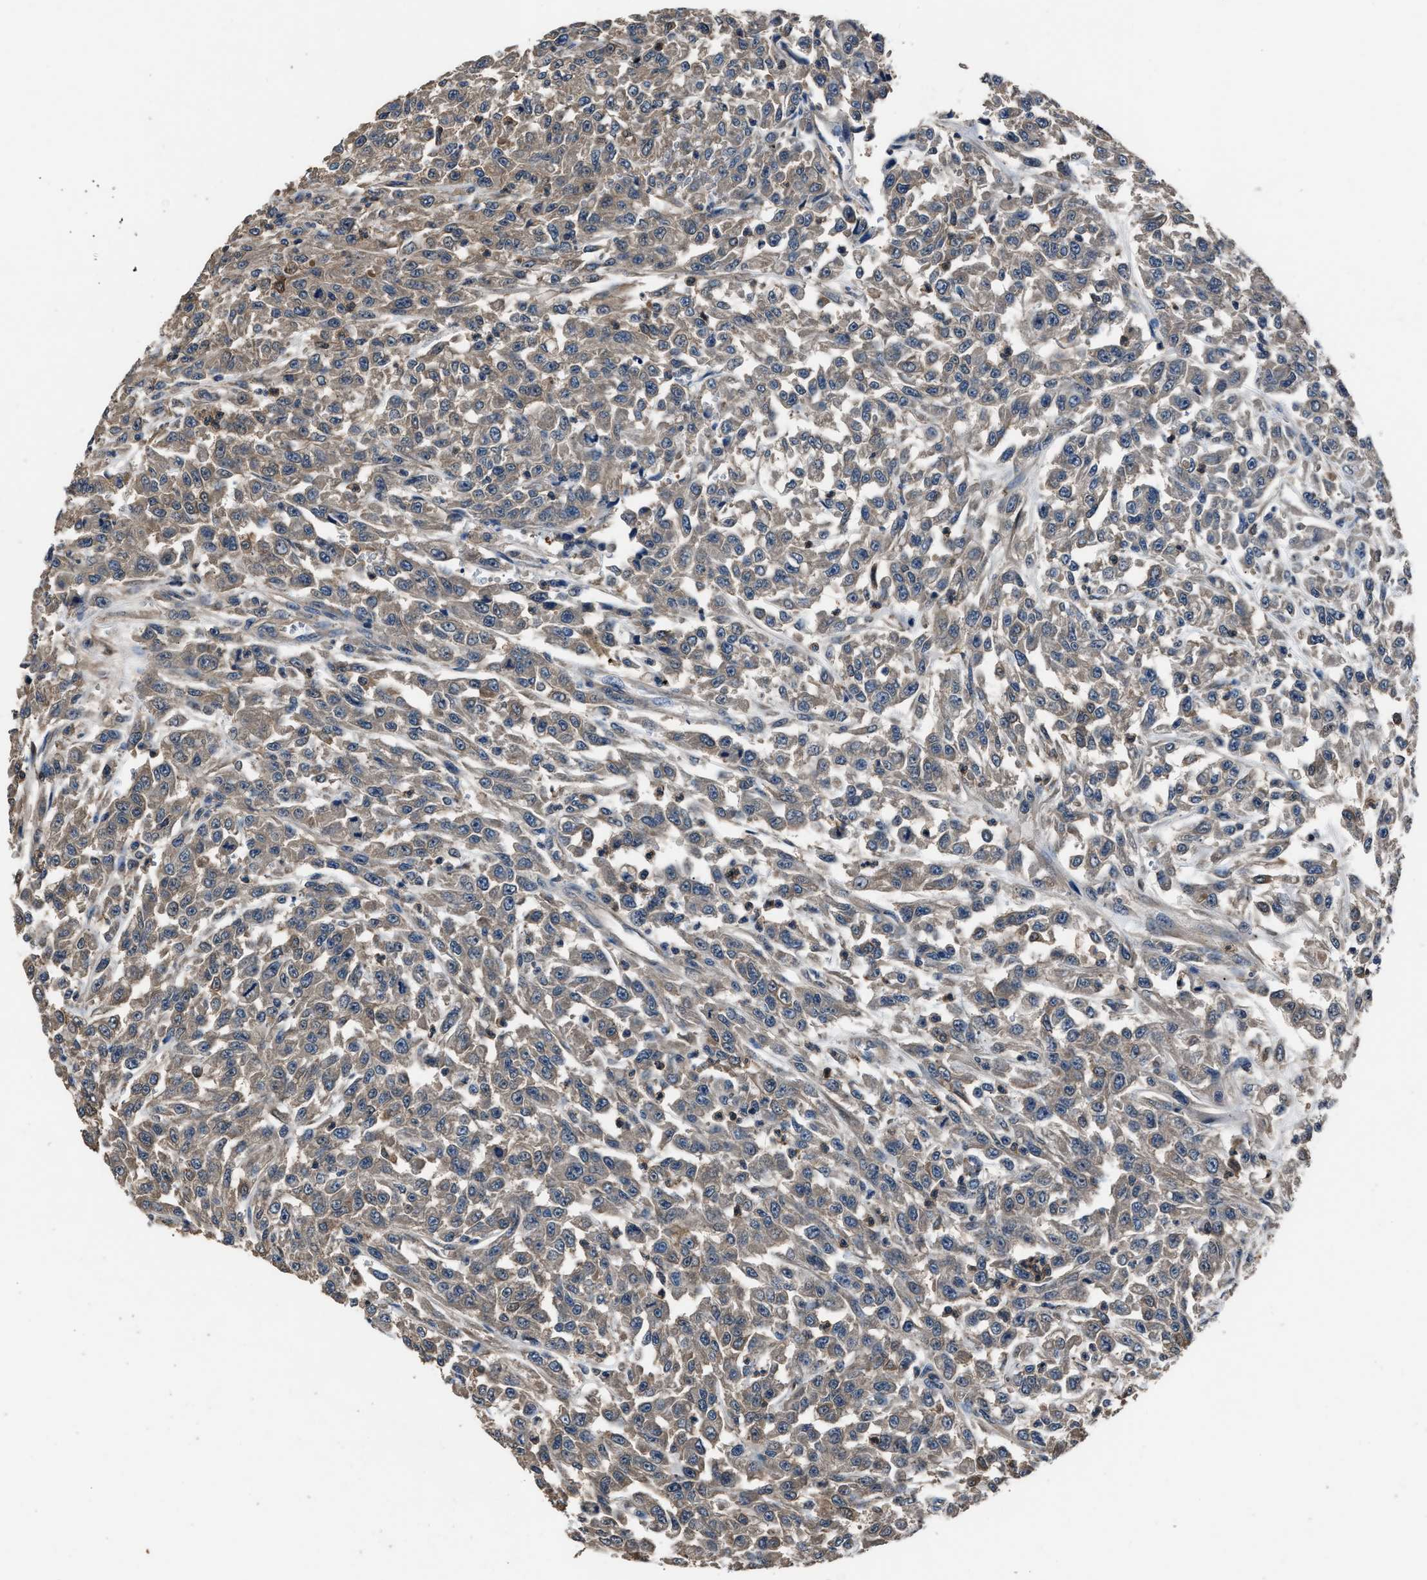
{"staining": {"intensity": "weak", "quantity": ">75%", "location": "cytoplasmic/membranous"}, "tissue": "urothelial cancer", "cell_type": "Tumor cells", "image_type": "cancer", "snomed": [{"axis": "morphology", "description": "Urothelial carcinoma, High grade"}, {"axis": "topography", "description": "Urinary bladder"}], "caption": "The immunohistochemical stain highlights weak cytoplasmic/membranous expression in tumor cells of urothelial cancer tissue. (Stains: DAB in brown, nuclei in blue, Microscopy: brightfield microscopy at high magnification).", "gene": "GSTP1", "patient": {"sex": "male", "age": 46}}